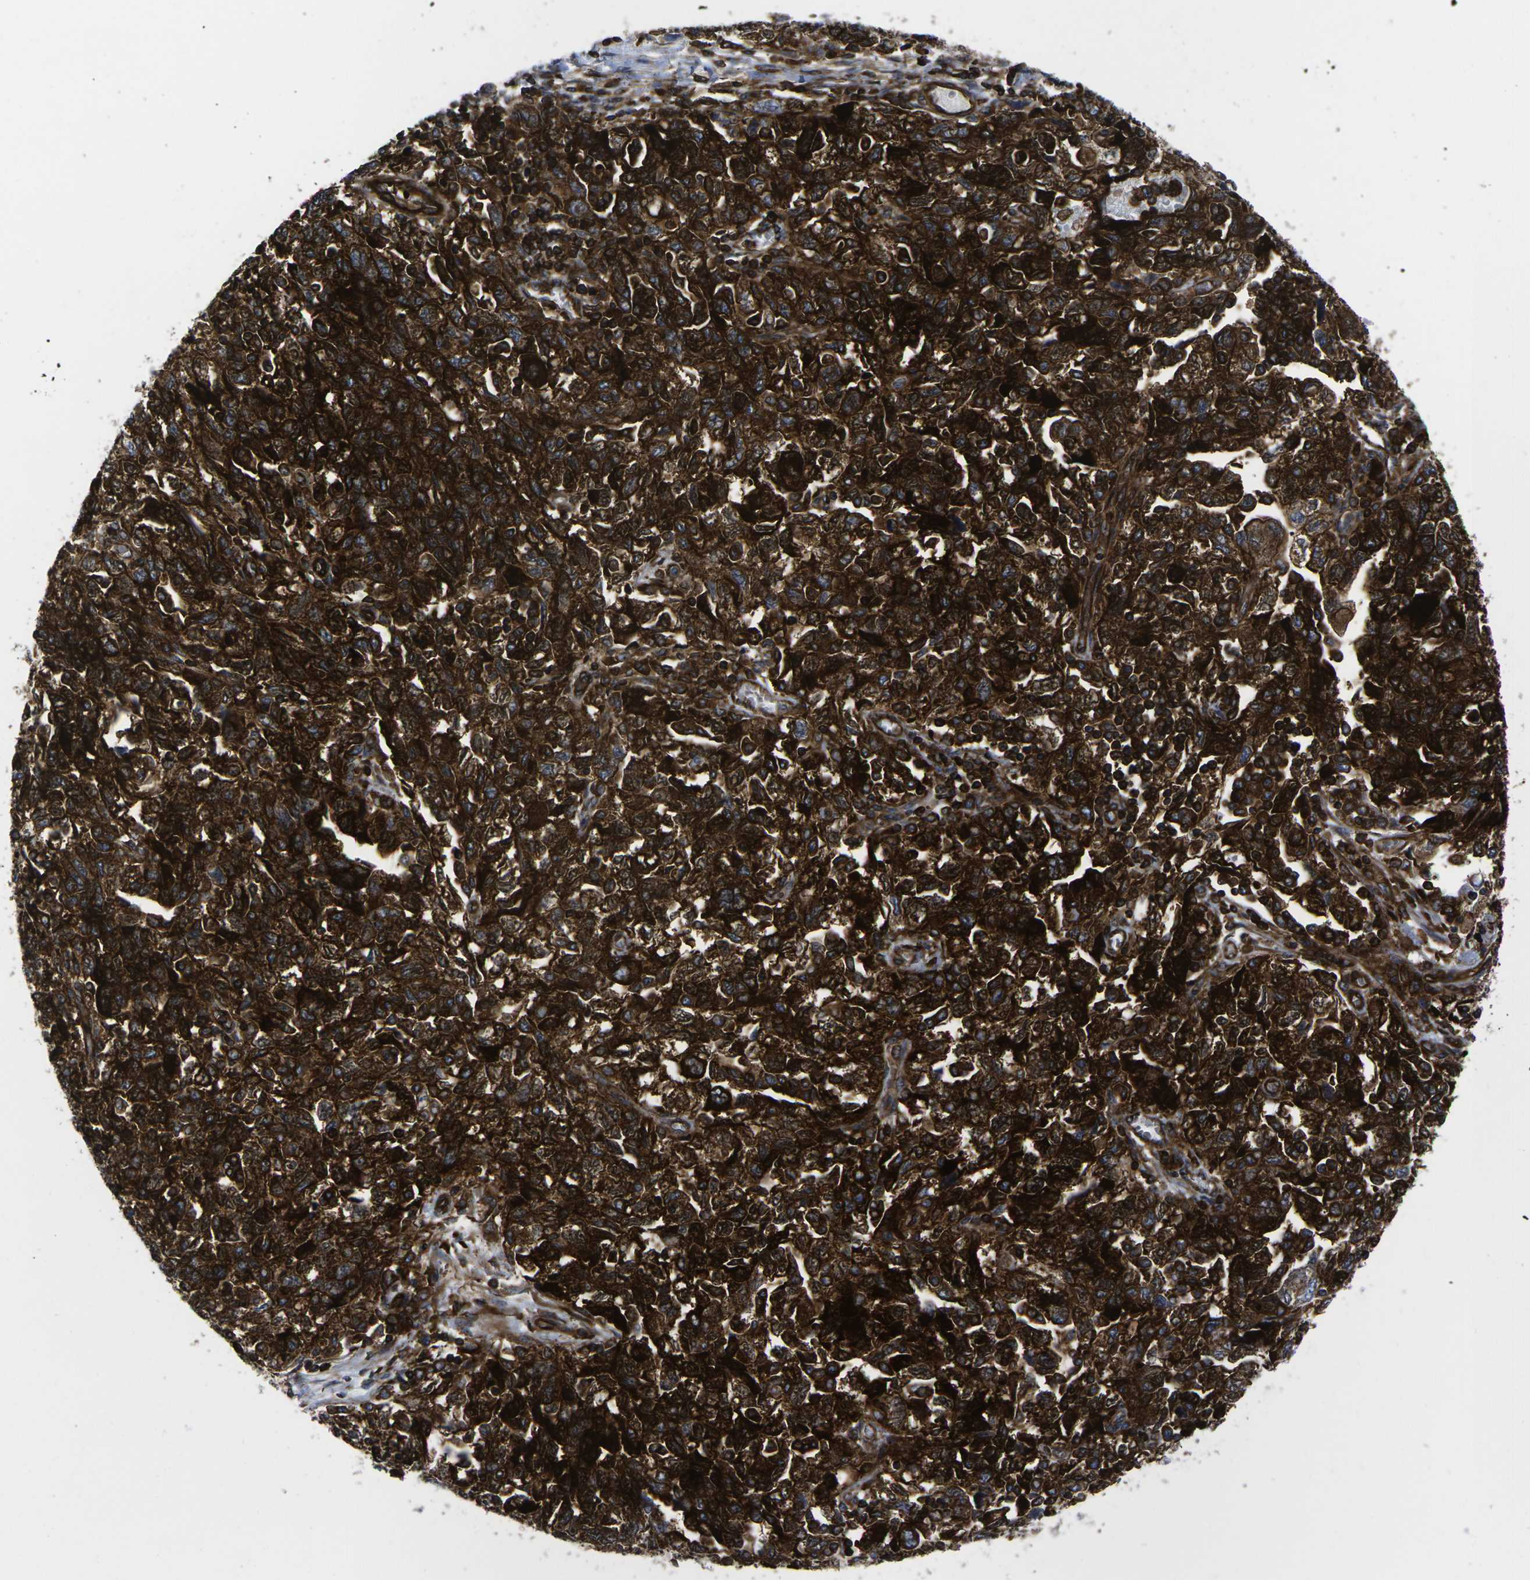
{"staining": {"intensity": "strong", "quantity": ">75%", "location": "cytoplasmic/membranous"}, "tissue": "ovarian cancer", "cell_type": "Tumor cells", "image_type": "cancer", "snomed": [{"axis": "morphology", "description": "Carcinoma, NOS"}, {"axis": "morphology", "description": "Cystadenocarcinoma, serous, NOS"}, {"axis": "topography", "description": "Ovary"}], "caption": "Carcinoma (ovarian) stained with immunohistochemistry reveals strong cytoplasmic/membranous positivity in about >75% of tumor cells.", "gene": "IQGAP1", "patient": {"sex": "female", "age": 69}}